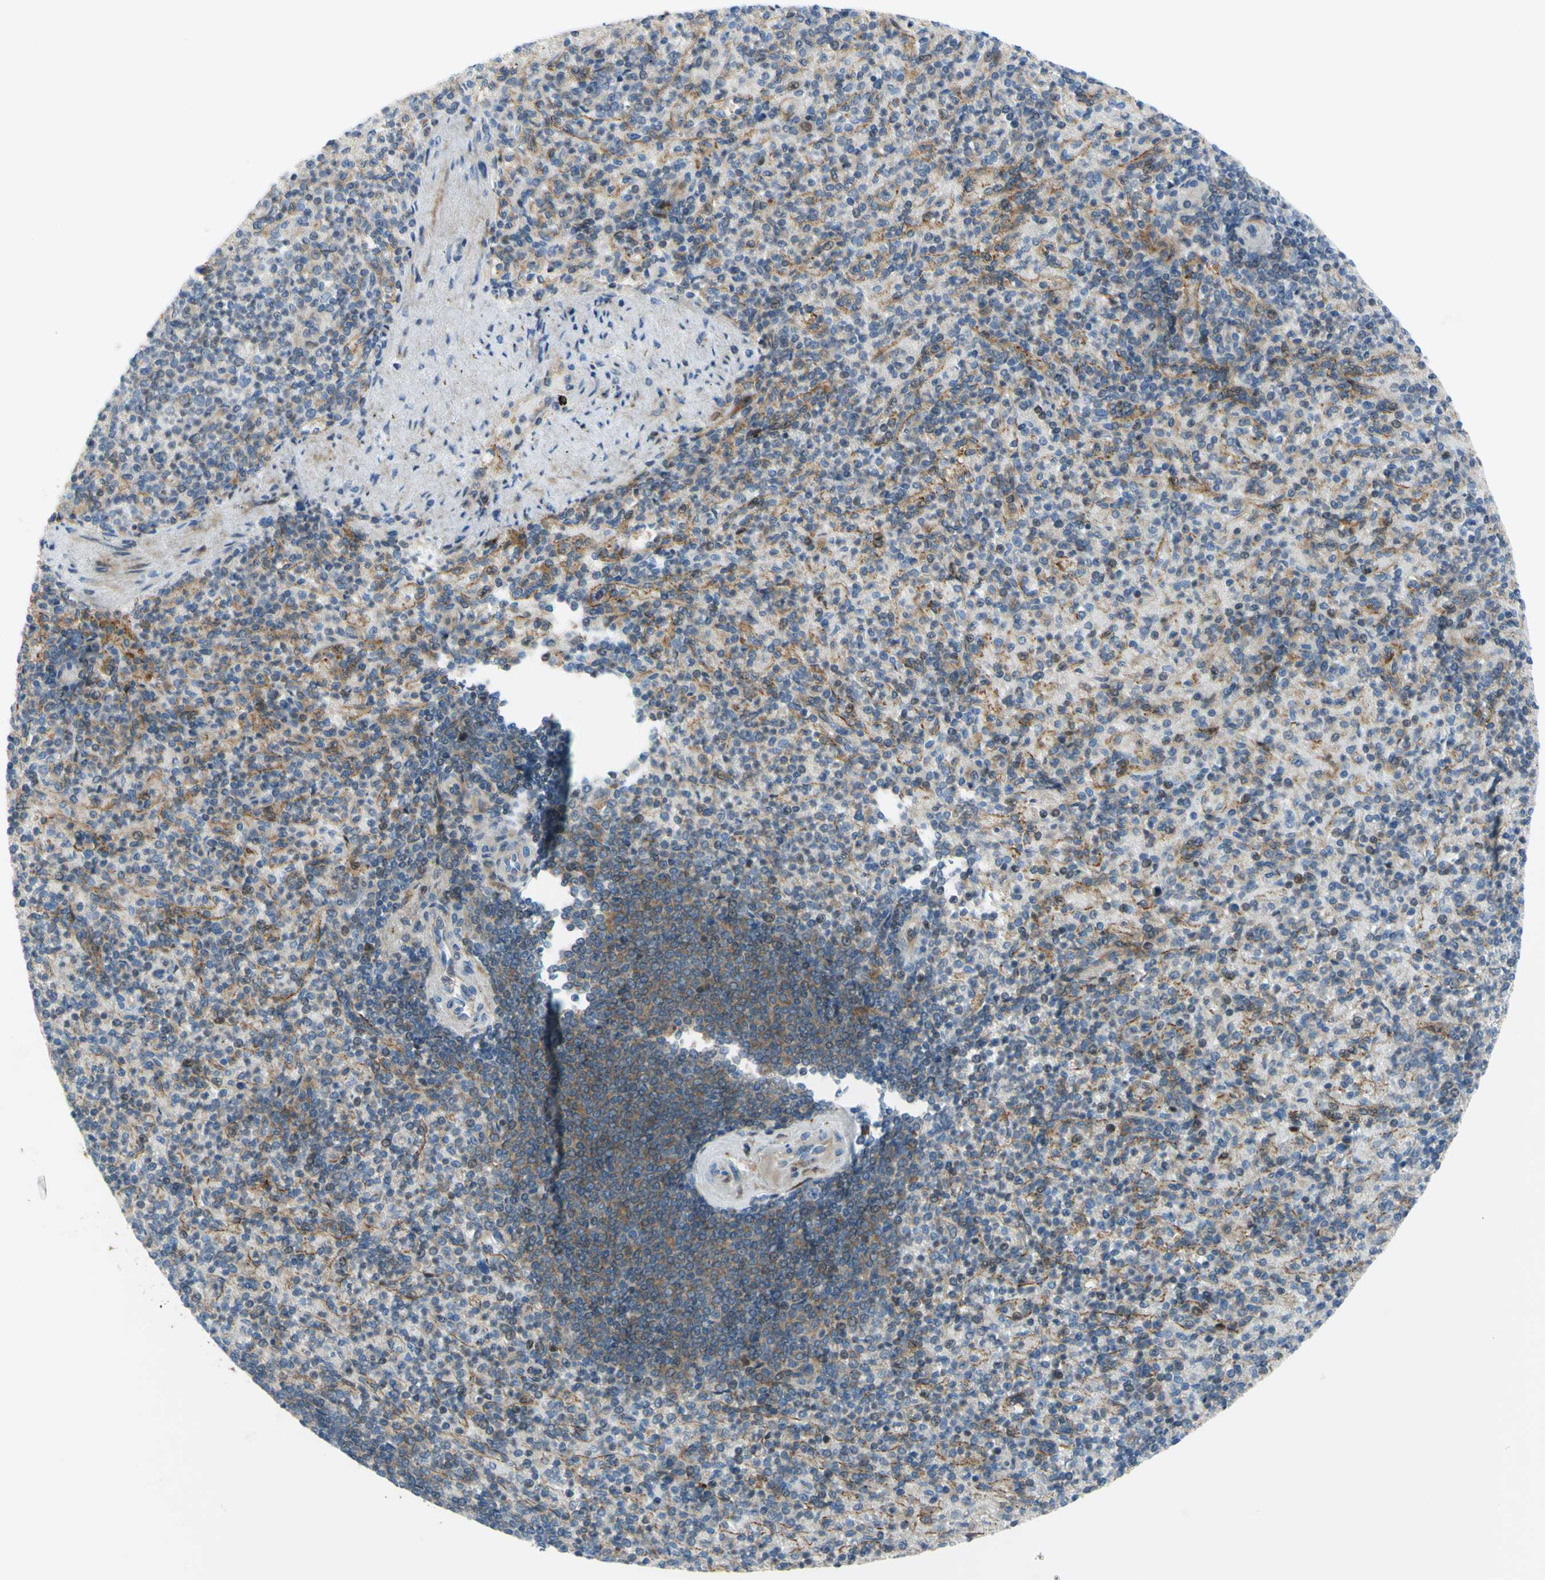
{"staining": {"intensity": "weak", "quantity": "25%-75%", "location": "cytoplasmic/membranous"}, "tissue": "spleen", "cell_type": "Cells in red pulp", "image_type": "normal", "snomed": [{"axis": "morphology", "description": "Normal tissue, NOS"}, {"axis": "topography", "description": "Spleen"}], "caption": "Immunohistochemical staining of normal spleen demonstrates weak cytoplasmic/membranous protein staining in approximately 25%-75% of cells in red pulp. The protein of interest is stained brown, and the nuclei are stained in blue (DAB IHC with brightfield microscopy, high magnification).", "gene": "PAK2", "patient": {"sex": "female", "age": 74}}